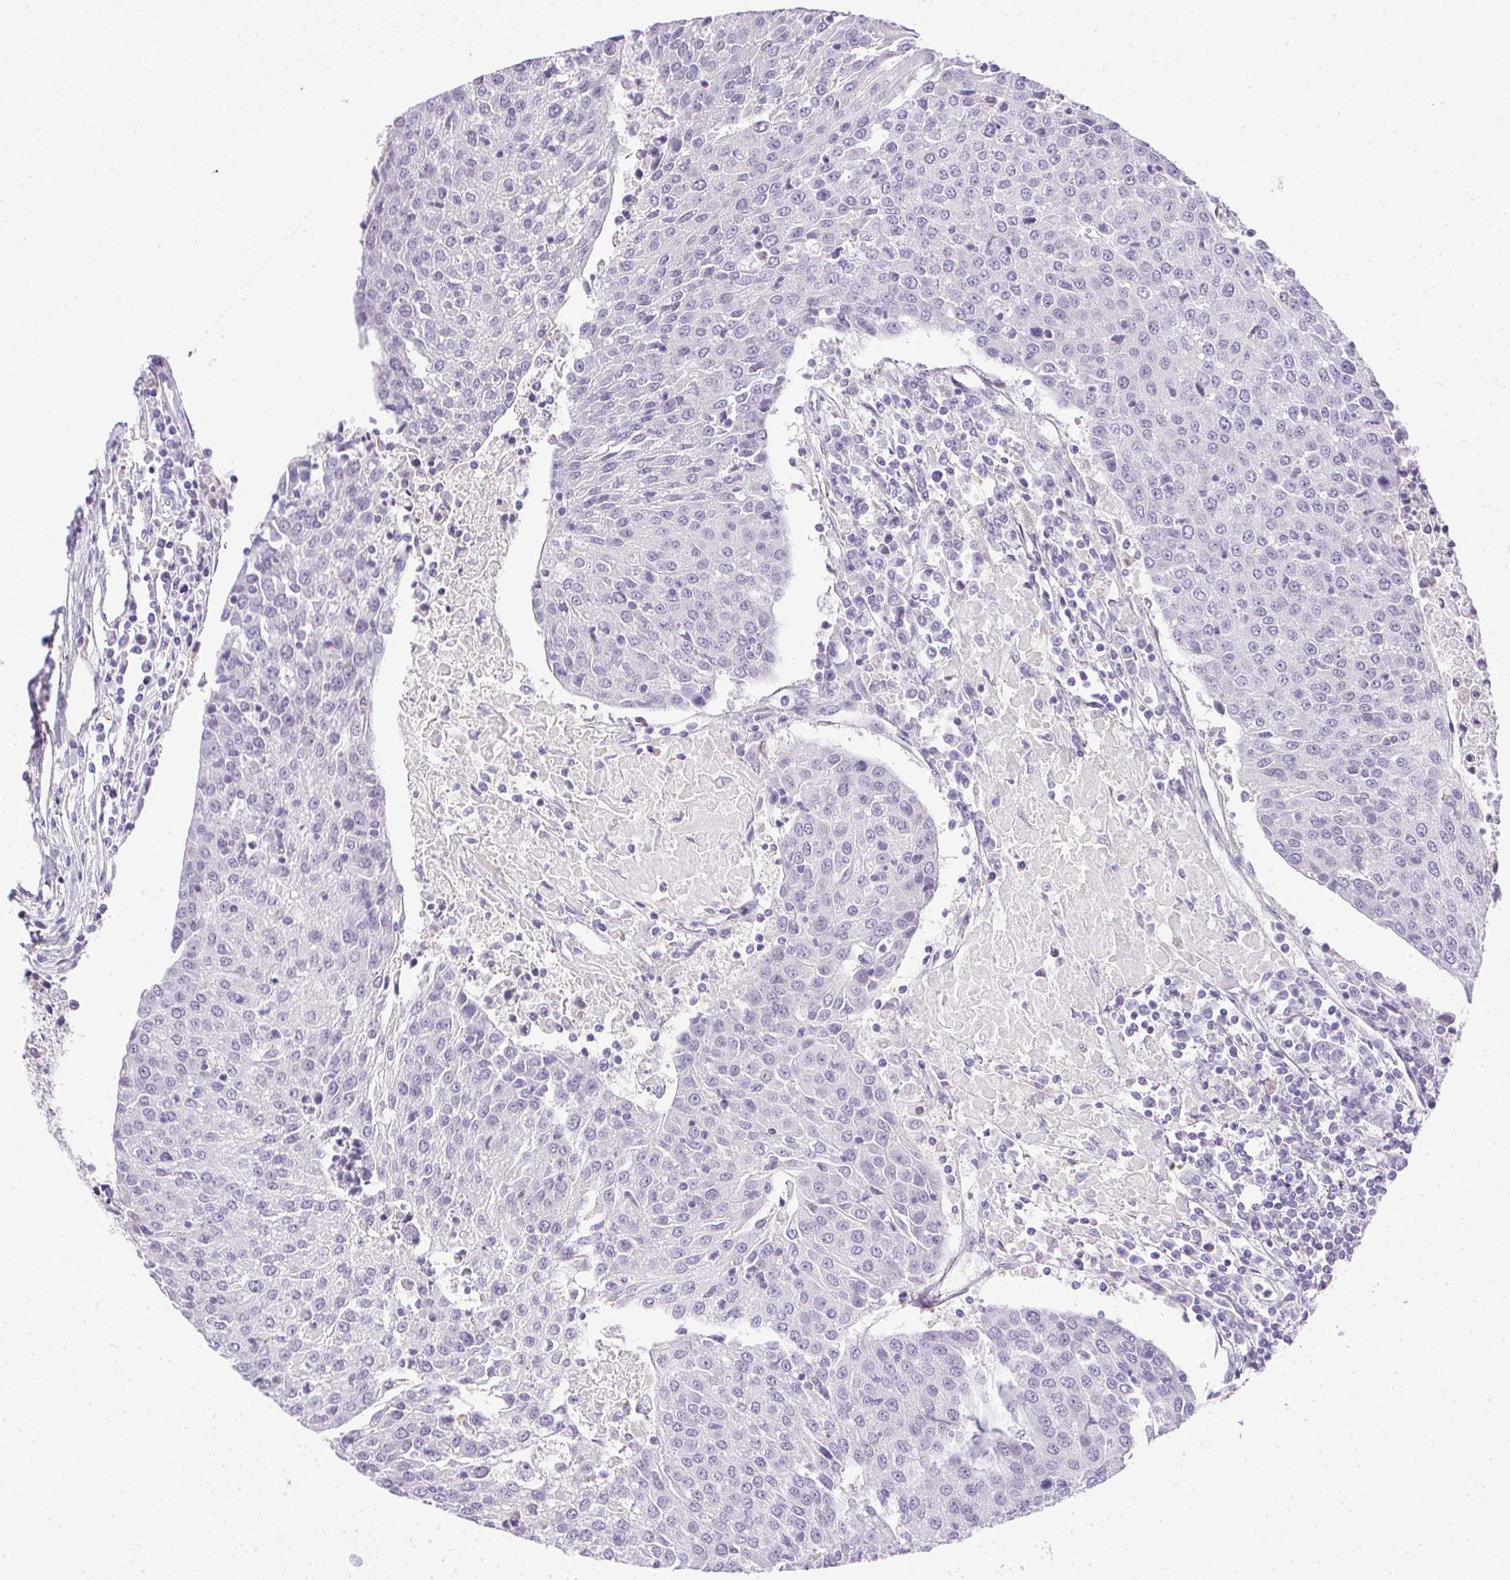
{"staining": {"intensity": "negative", "quantity": "none", "location": "none"}, "tissue": "urothelial cancer", "cell_type": "Tumor cells", "image_type": "cancer", "snomed": [{"axis": "morphology", "description": "Urothelial carcinoma, High grade"}, {"axis": "topography", "description": "Urinary bladder"}], "caption": "Tumor cells show no significant positivity in urothelial cancer. (IHC, brightfield microscopy, high magnification).", "gene": "PRL", "patient": {"sex": "female", "age": 85}}